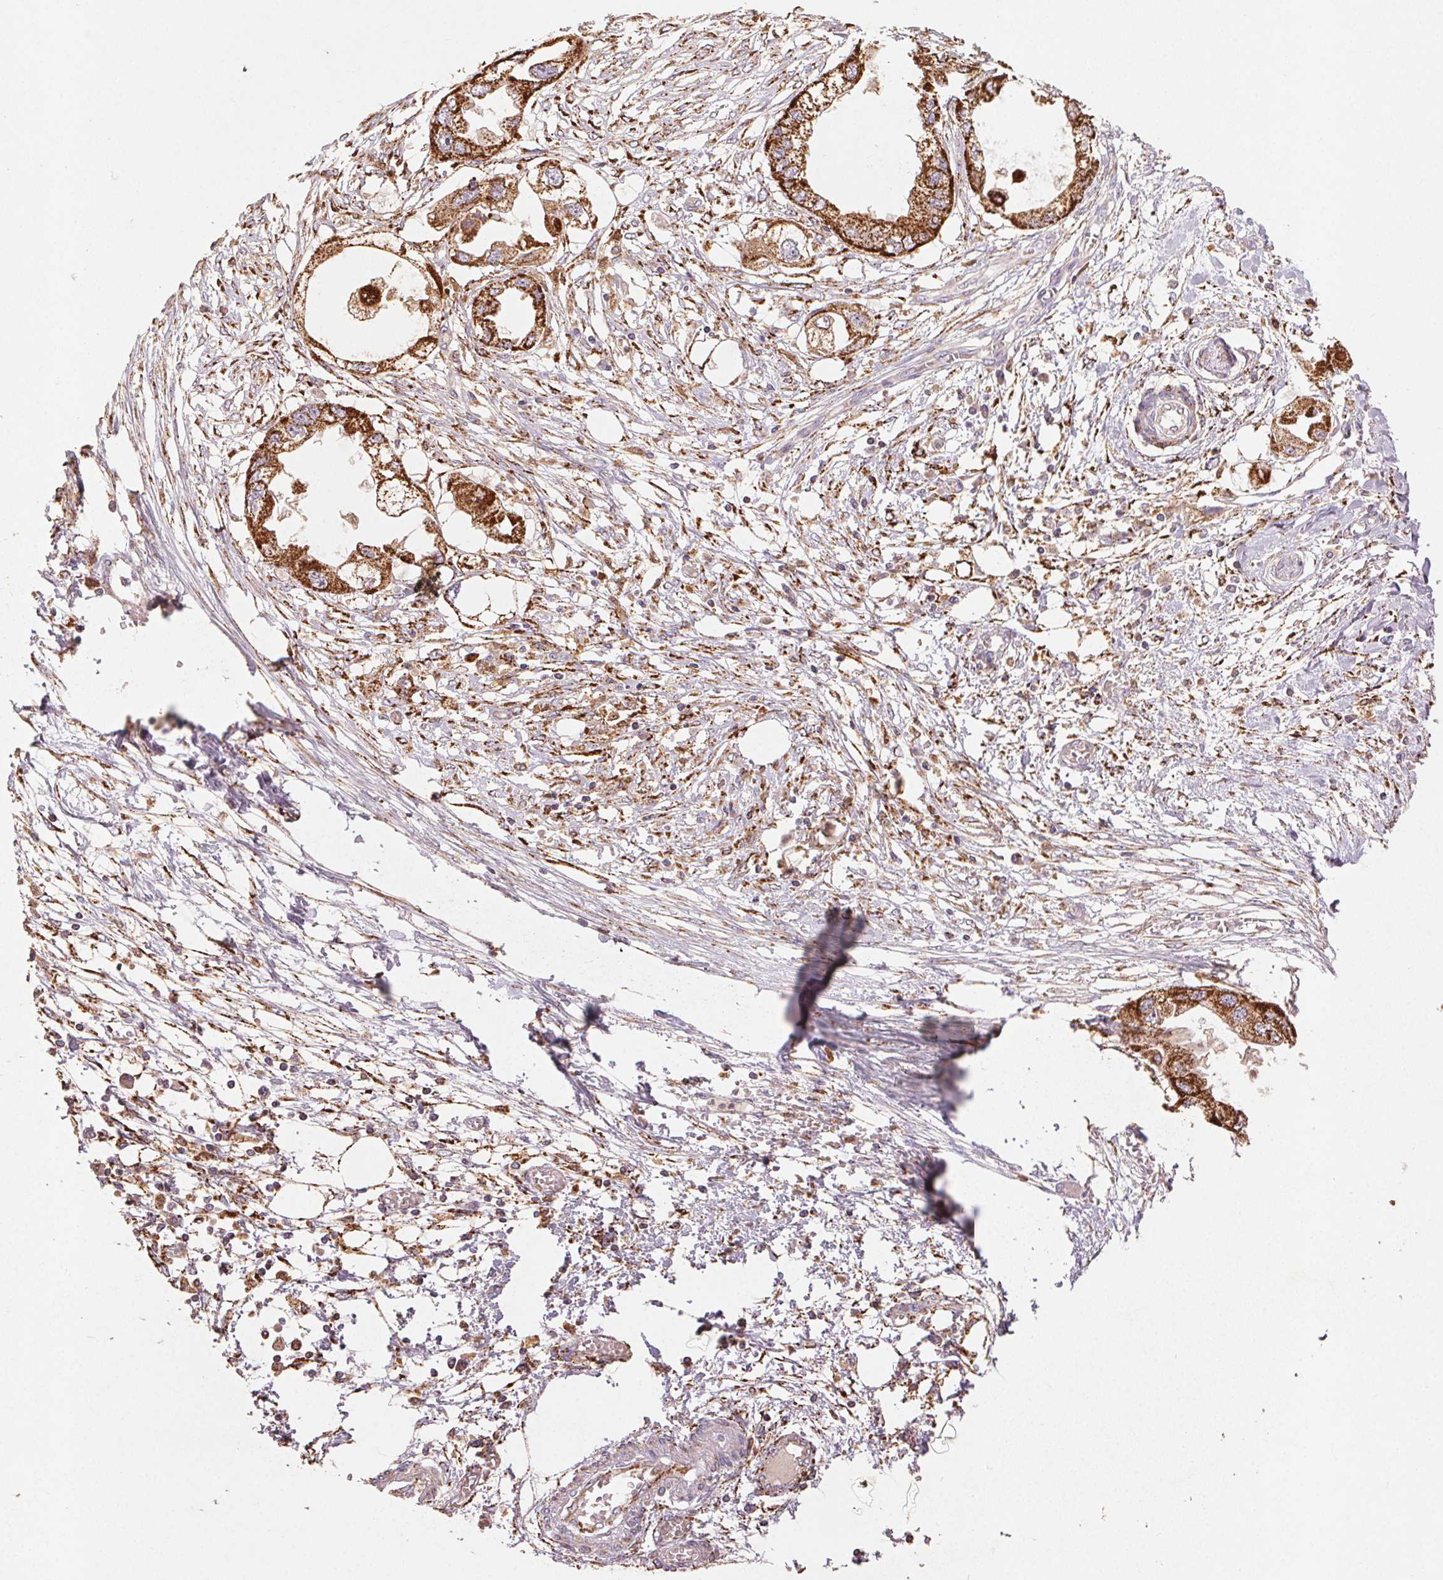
{"staining": {"intensity": "strong", "quantity": ">75%", "location": "cytoplasmic/membranous"}, "tissue": "endometrial cancer", "cell_type": "Tumor cells", "image_type": "cancer", "snomed": [{"axis": "morphology", "description": "Adenocarcinoma, NOS"}, {"axis": "morphology", "description": "Adenocarcinoma, metastatic, NOS"}, {"axis": "topography", "description": "Adipose tissue"}, {"axis": "topography", "description": "Endometrium"}], "caption": "Immunohistochemistry (IHC) (DAB (3,3'-diaminobenzidine)) staining of human metastatic adenocarcinoma (endometrial) displays strong cytoplasmic/membranous protein expression in approximately >75% of tumor cells.", "gene": "FNBP1L", "patient": {"sex": "female", "age": 67}}